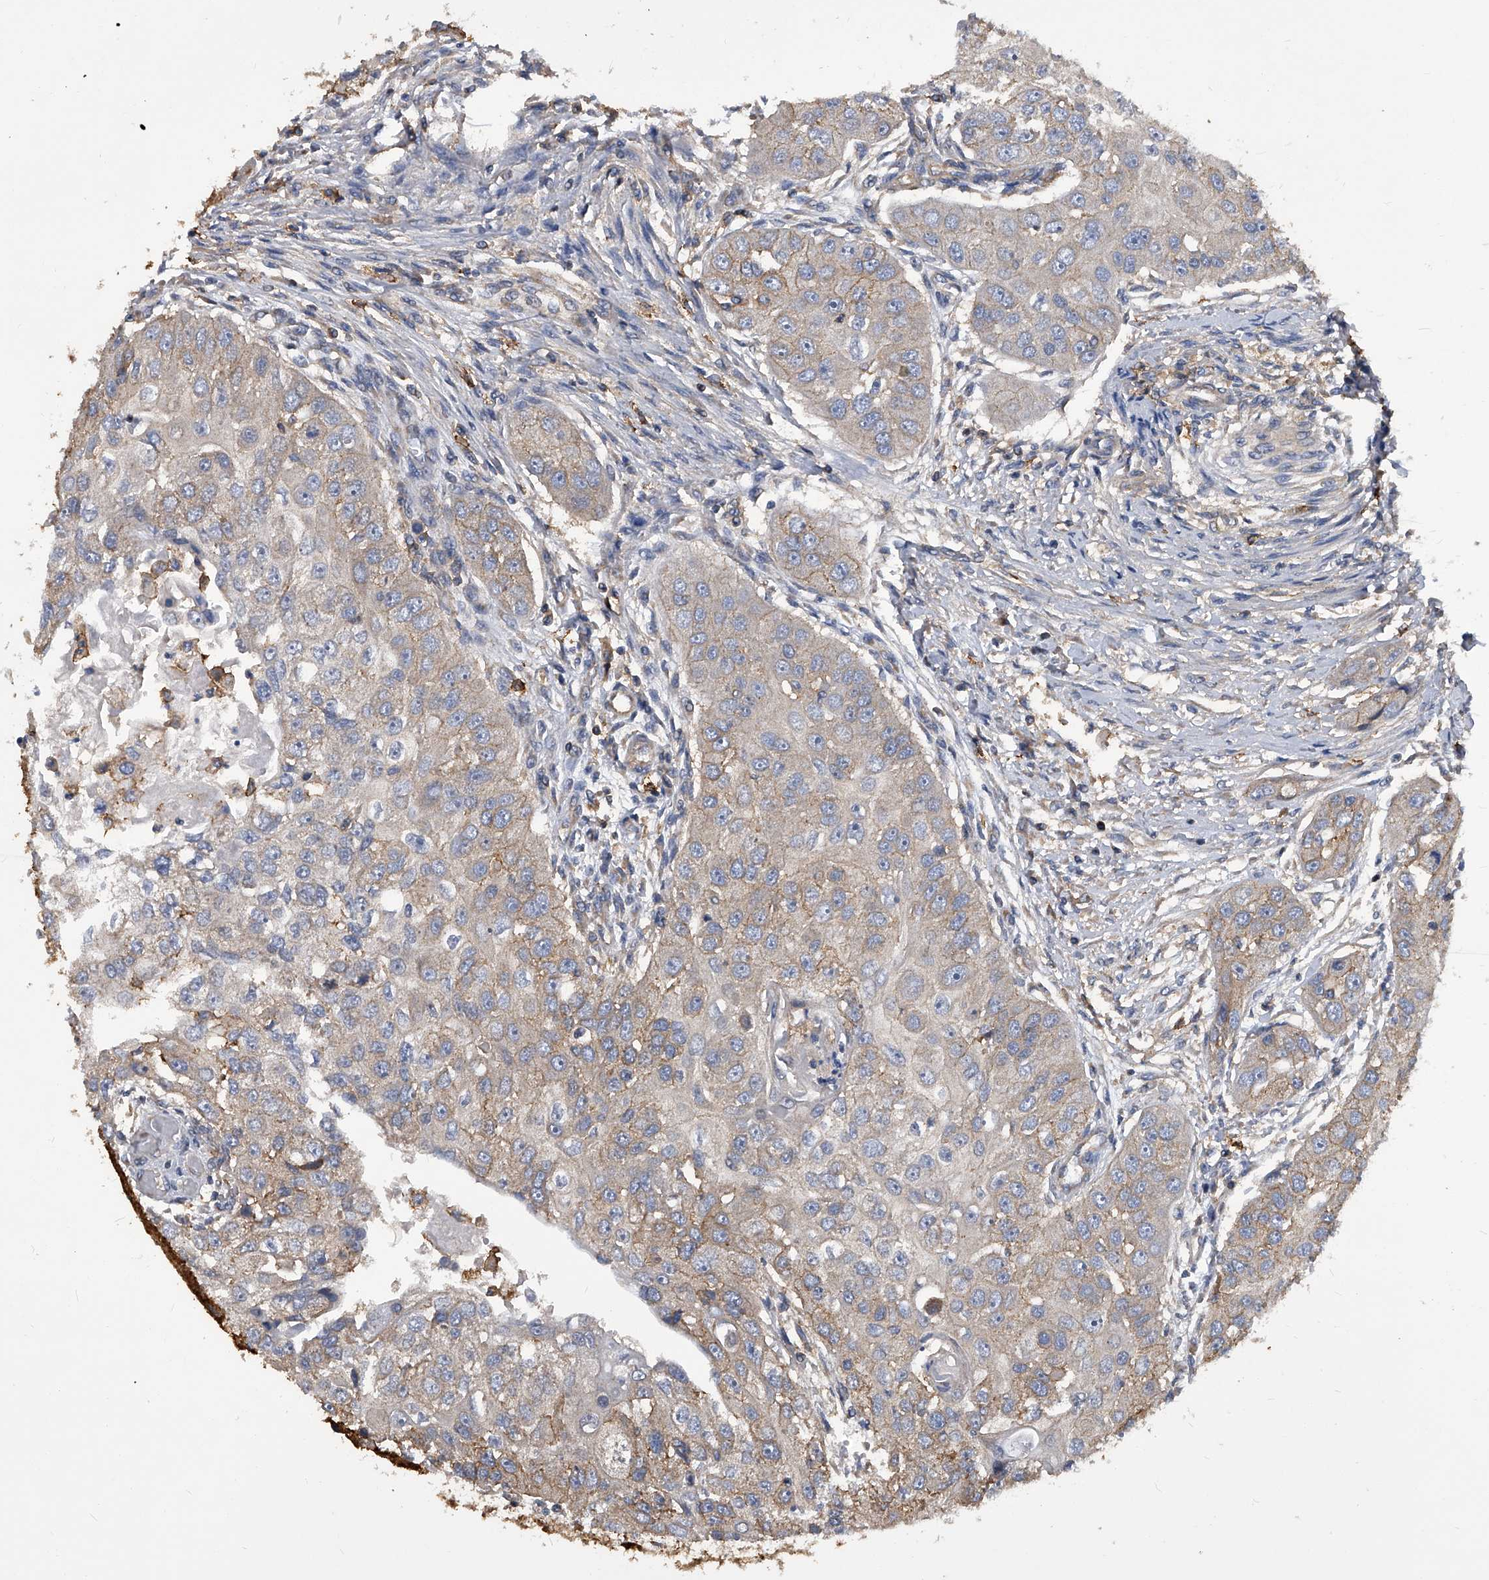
{"staining": {"intensity": "weak", "quantity": "25%-75%", "location": "cytoplasmic/membranous"}, "tissue": "head and neck cancer", "cell_type": "Tumor cells", "image_type": "cancer", "snomed": [{"axis": "morphology", "description": "Normal tissue, NOS"}, {"axis": "morphology", "description": "Squamous cell carcinoma, NOS"}, {"axis": "topography", "description": "Skeletal muscle"}, {"axis": "topography", "description": "Head-Neck"}], "caption": "About 25%-75% of tumor cells in human head and neck squamous cell carcinoma show weak cytoplasmic/membranous protein positivity as visualized by brown immunohistochemical staining.", "gene": "ATG5", "patient": {"sex": "male", "age": 51}}